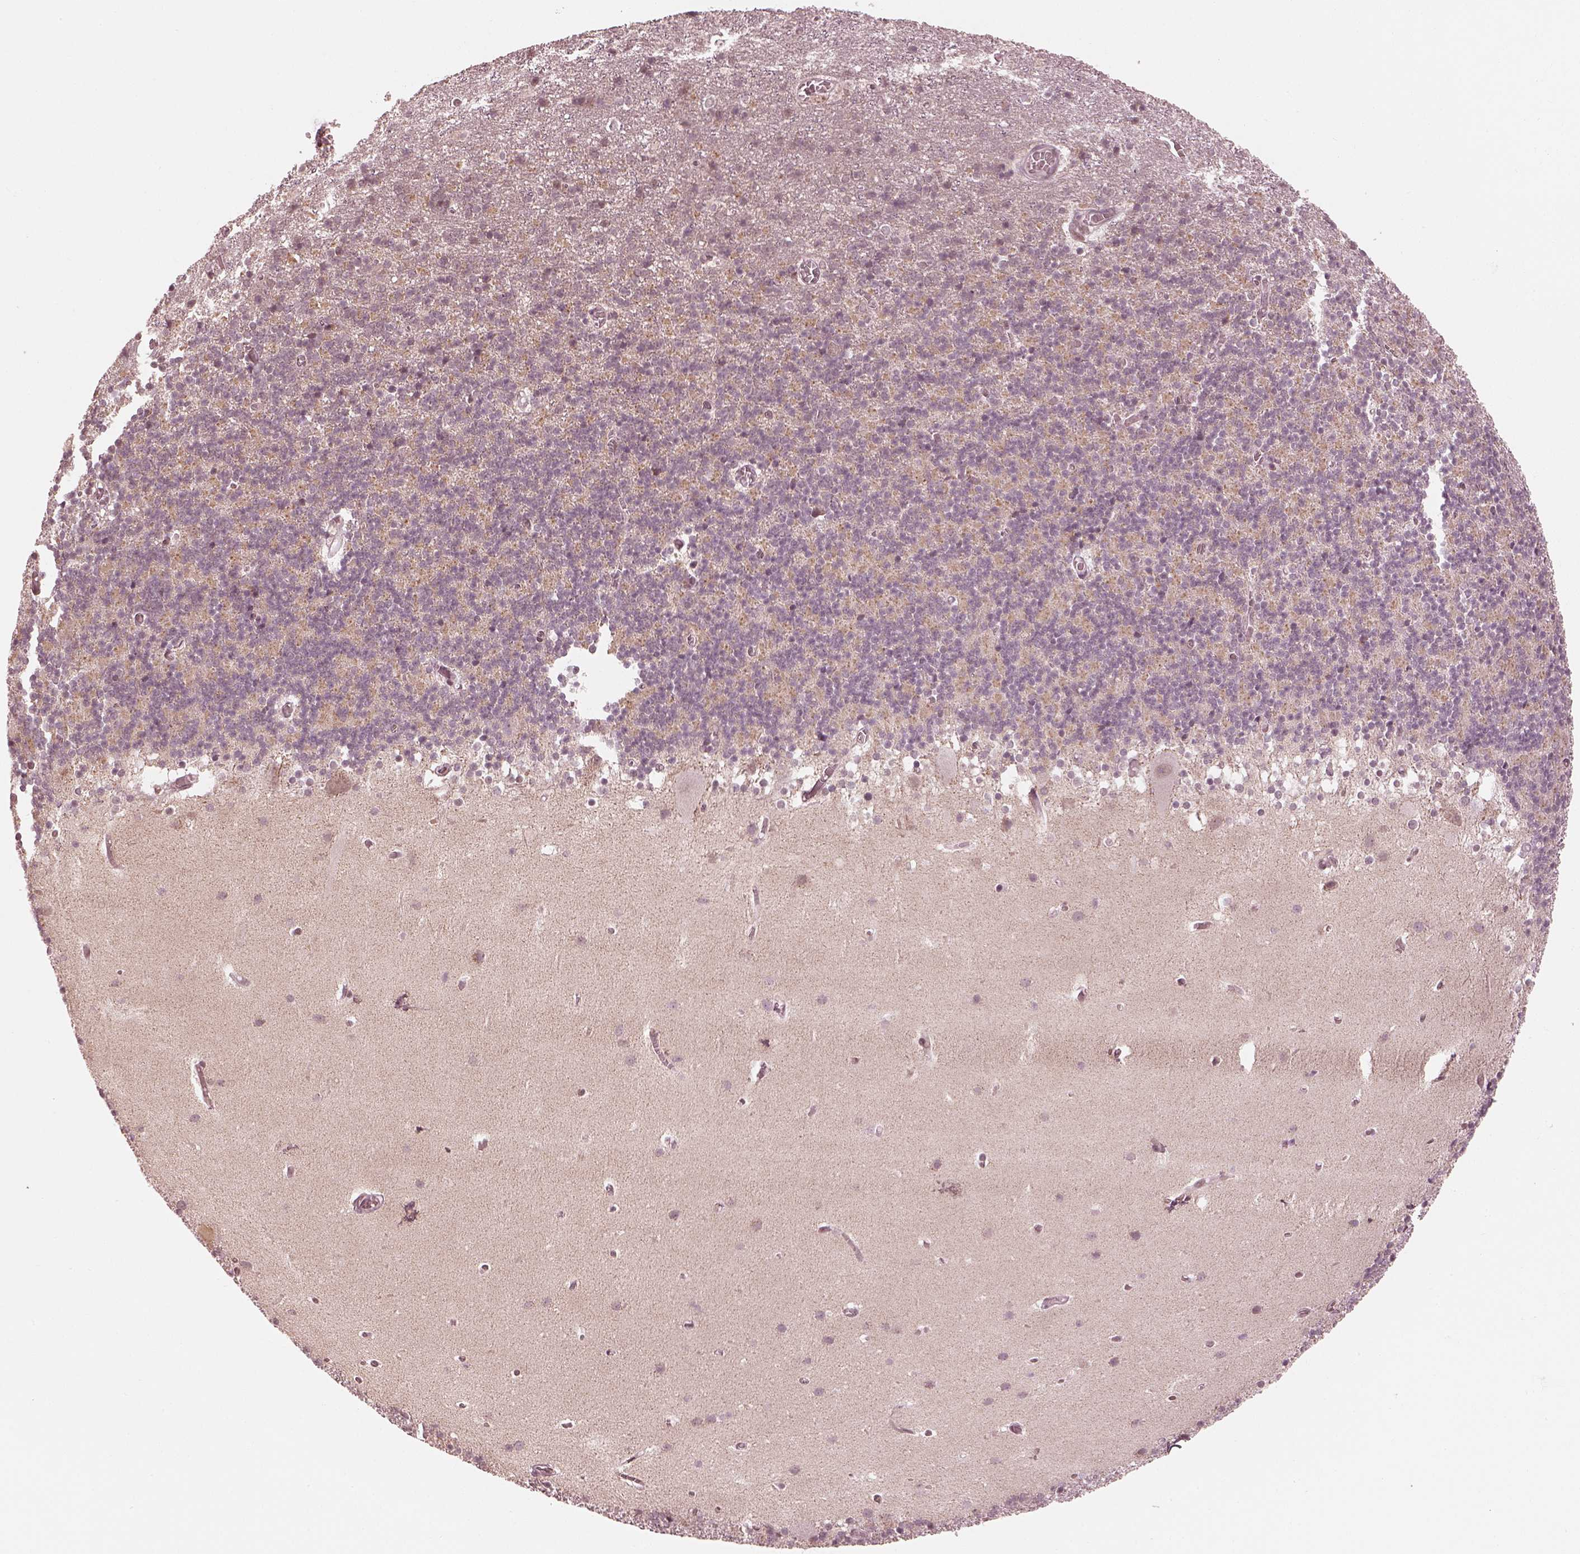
{"staining": {"intensity": "negative", "quantity": "none", "location": "none"}, "tissue": "cerebellum", "cell_type": "Cells in granular layer", "image_type": "normal", "snomed": [{"axis": "morphology", "description": "Normal tissue, NOS"}, {"axis": "topography", "description": "Cerebellum"}], "caption": "Immunohistochemistry image of benign cerebellum stained for a protein (brown), which demonstrates no positivity in cells in granular layer. Nuclei are stained in blue.", "gene": "IQCB1", "patient": {"sex": "male", "age": 70}}